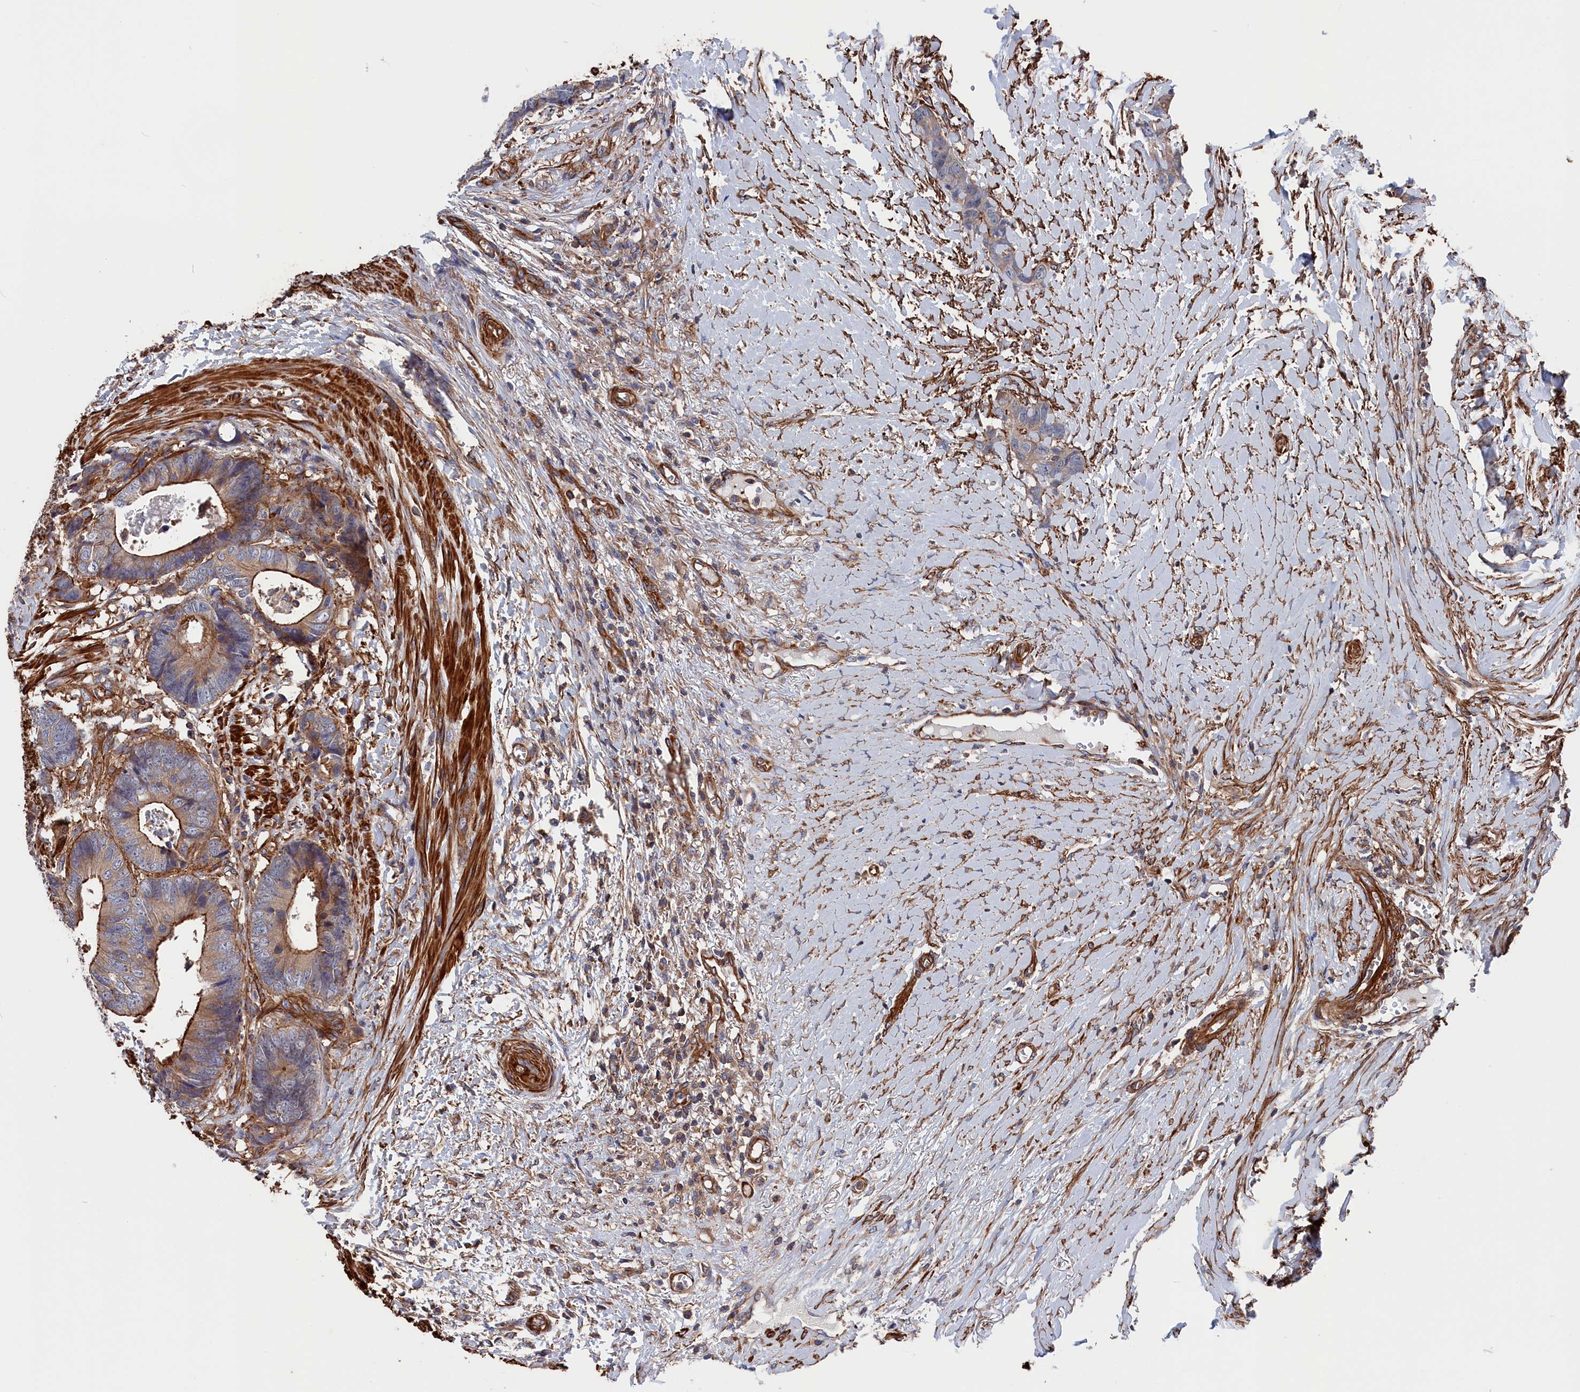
{"staining": {"intensity": "moderate", "quantity": "25%-75%", "location": "cytoplasmic/membranous"}, "tissue": "colorectal cancer", "cell_type": "Tumor cells", "image_type": "cancer", "snomed": [{"axis": "morphology", "description": "Adenocarcinoma, NOS"}, {"axis": "topography", "description": "Colon"}], "caption": "This histopathology image reveals colorectal adenocarcinoma stained with IHC to label a protein in brown. The cytoplasmic/membranous of tumor cells show moderate positivity for the protein. Nuclei are counter-stained blue.", "gene": "LDHD", "patient": {"sex": "female", "age": 57}}